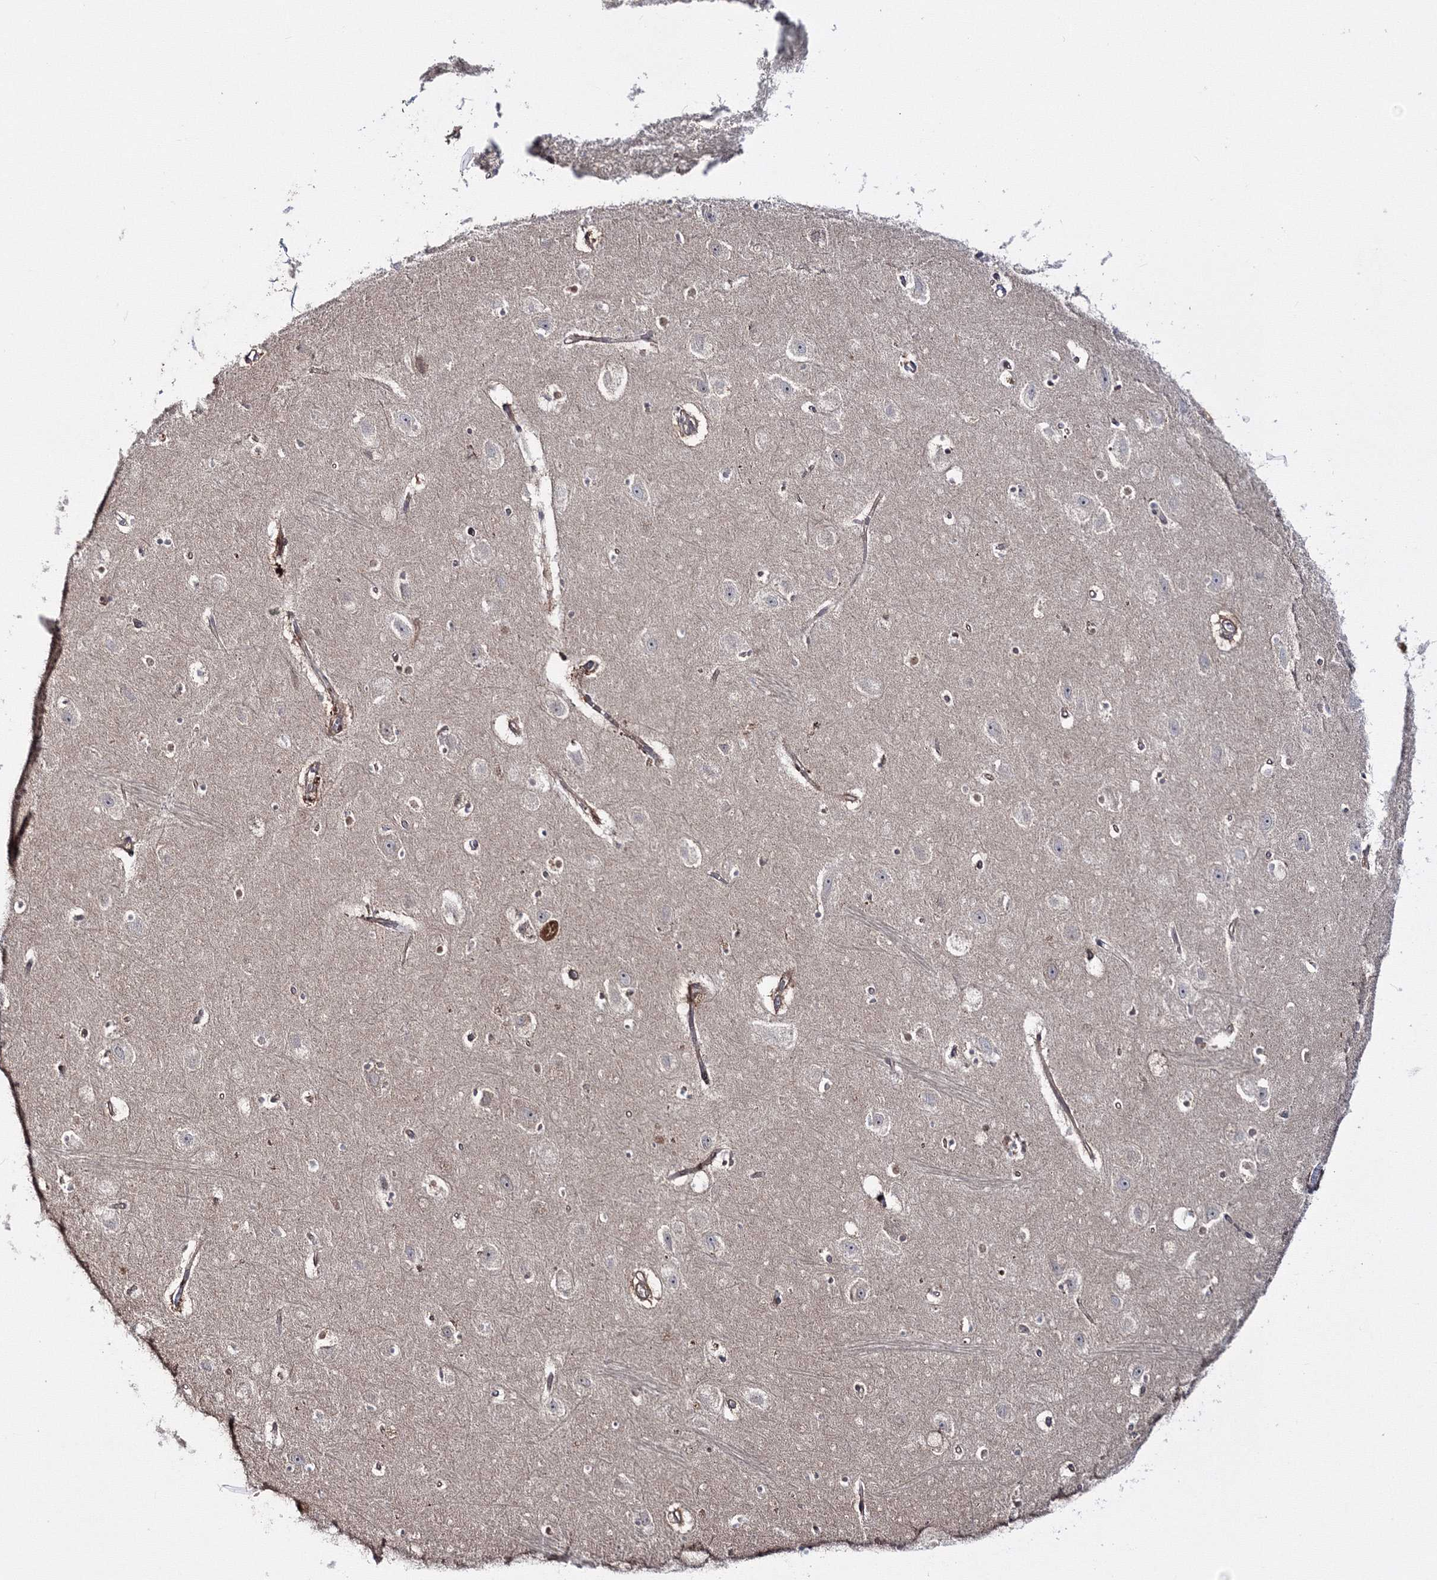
{"staining": {"intensity": "weak", "quantity": "<25%", "location": "cytoplasmic/membranous"}, "tissue": "hippocampus", "cell_type": "Glial cells", "image_type": "normal", "snomed": [{"axis": "morphology", "description": "Normal tissue, NOS"}, {"axis": "topography", "description": "Hippocampus"}], "caption": "Protein analysis of normal hippocampus shows no significant positivity in glial cells. Nuclei are stained in blue.", "gene": "IPMK", "patient": {"sex": "female", "age": 64}}